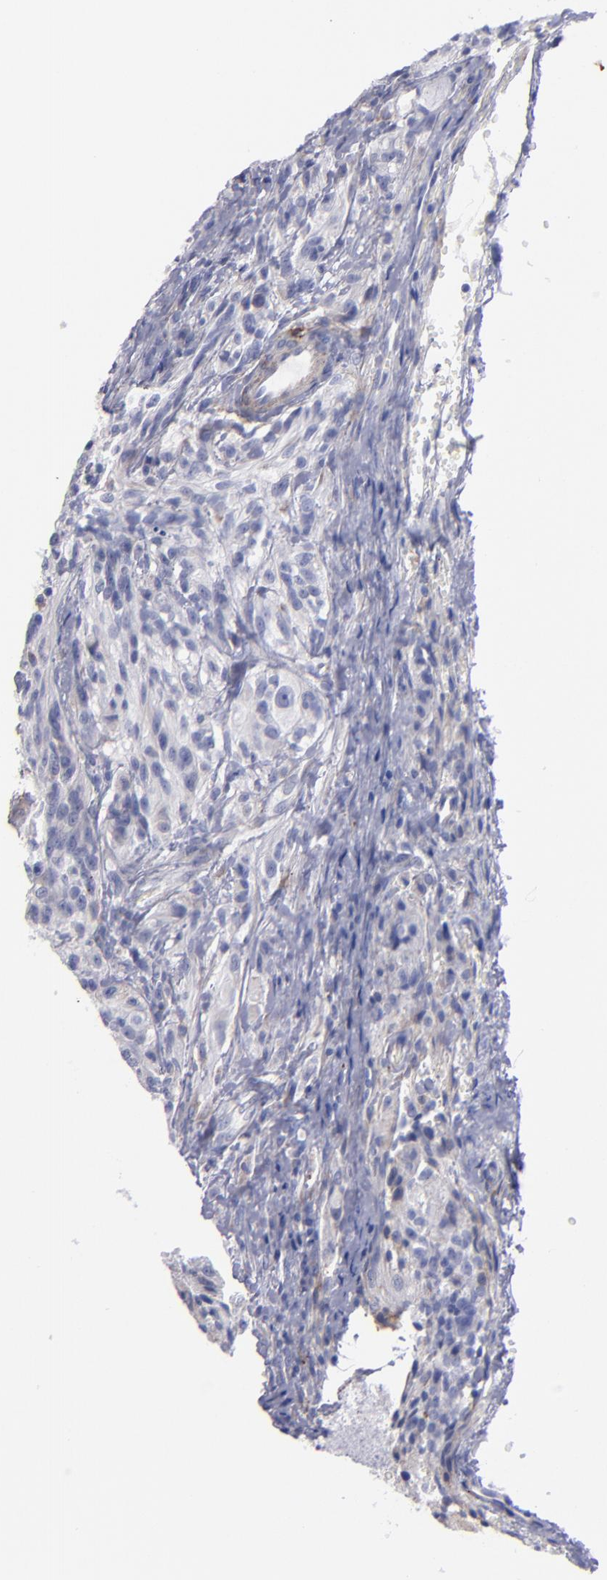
{"staining": {"intensity": "weak", "quantity": "<25%", "location": "cytoplasmic/membranous"}, "tissue": "glioma", "cell_type": "Tumor cells", "image_type": "cancer", "snomed": [{"axis": "morphology", "description": "Normal tissue, NOS"}, {"axis": "morphology", "description": "Glioma, malignant, High grade"}, {"axis": "topography", "description": "Cerebral cortex"}], "caption": "An image of human glioma is negative for staining in tumor cells. (DAB (3,3'-diaminobenzidine) immunohistochemistry, high magnification).", "gene": "MFGE8", "patient": {"sex": "male", "age": 56}}